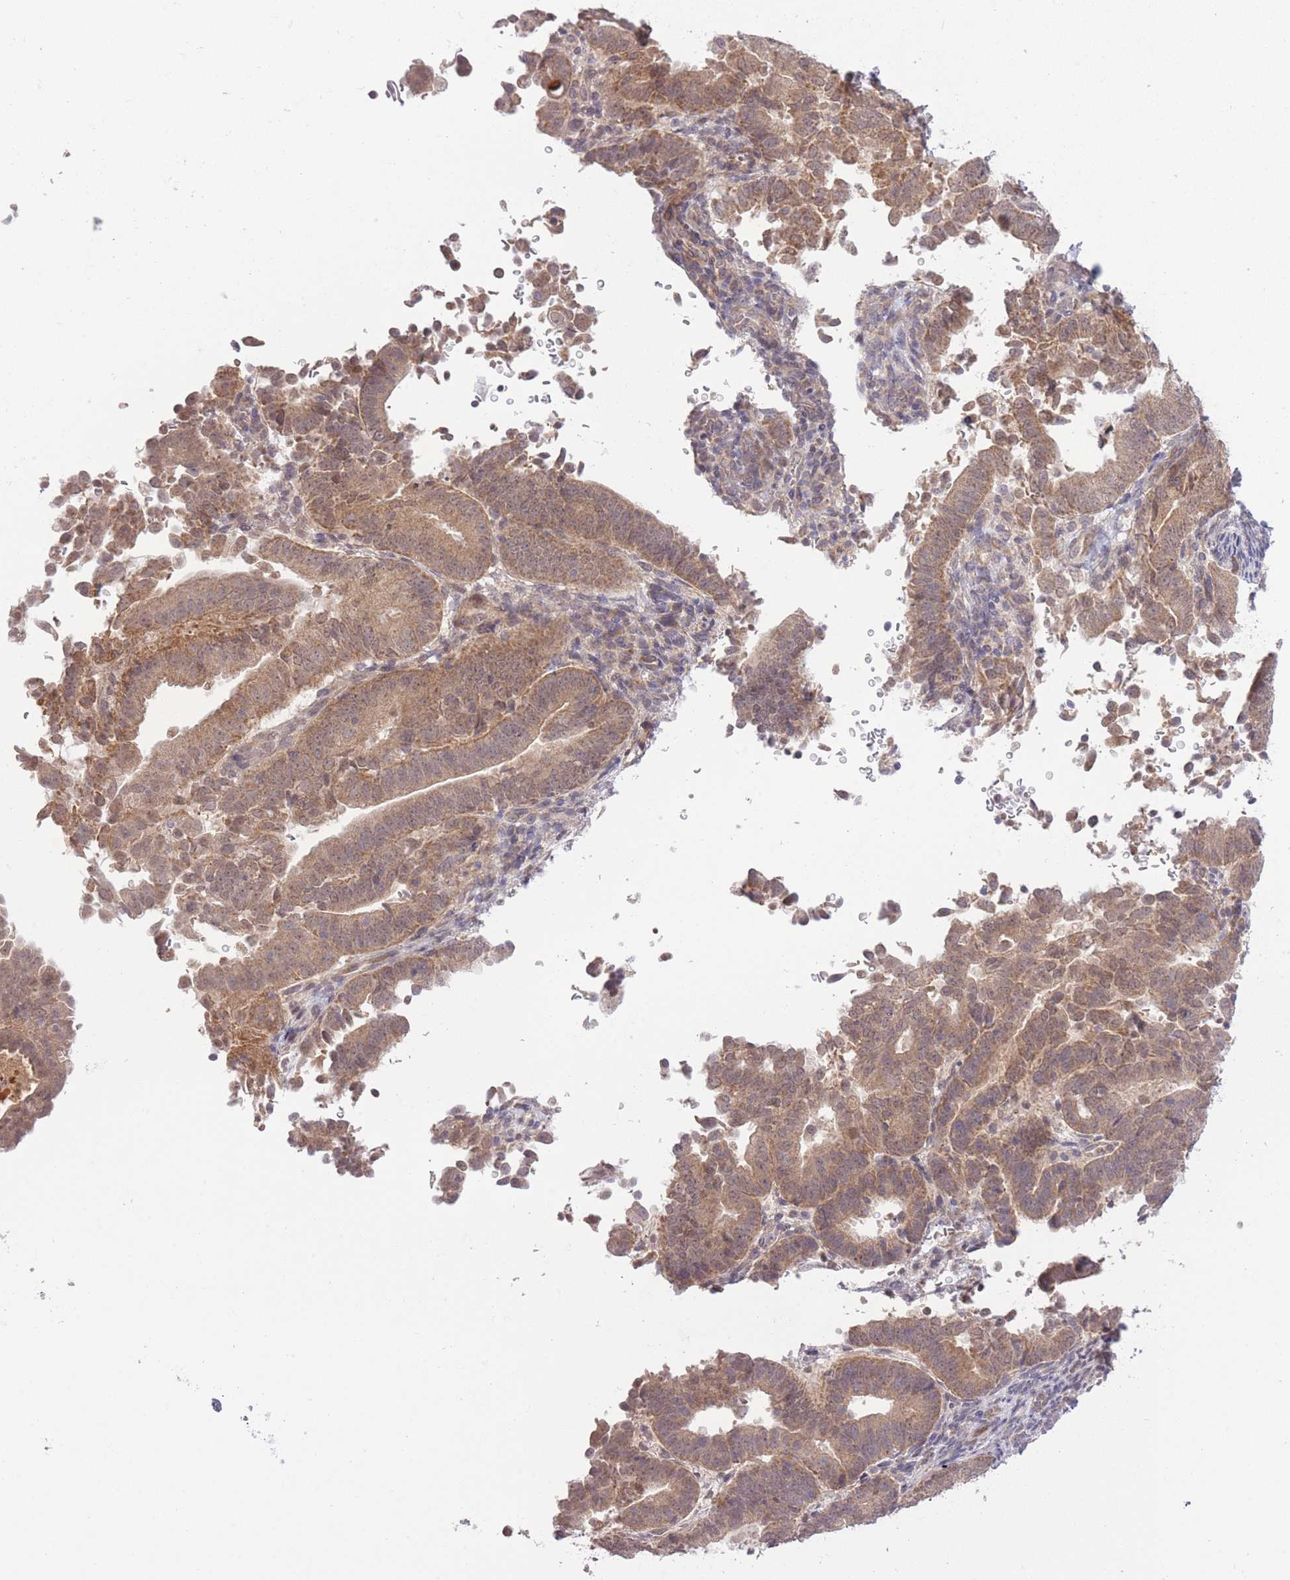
{"staining": {"intensity": "moderate", "quantity": ">75%", "location": "cytoplasmic/membranous"}, "tissue": "endometrial cancer", "cell_type": "Tumor cells", "image_type": "cancer", "snomed": [{"axis": "morphology", "description": "Adenocarcinoma, NOS"}, {"axis": "topography", "description": "Endometrium"}], "caption": "Protein staining exhibits moderate cytoplasmic/membranous staining in about >75% of tumor cells in adenocarcinoma (endometrial).", "gene": "ELOA2", "patient": {"sex": "female", "age": 70}}